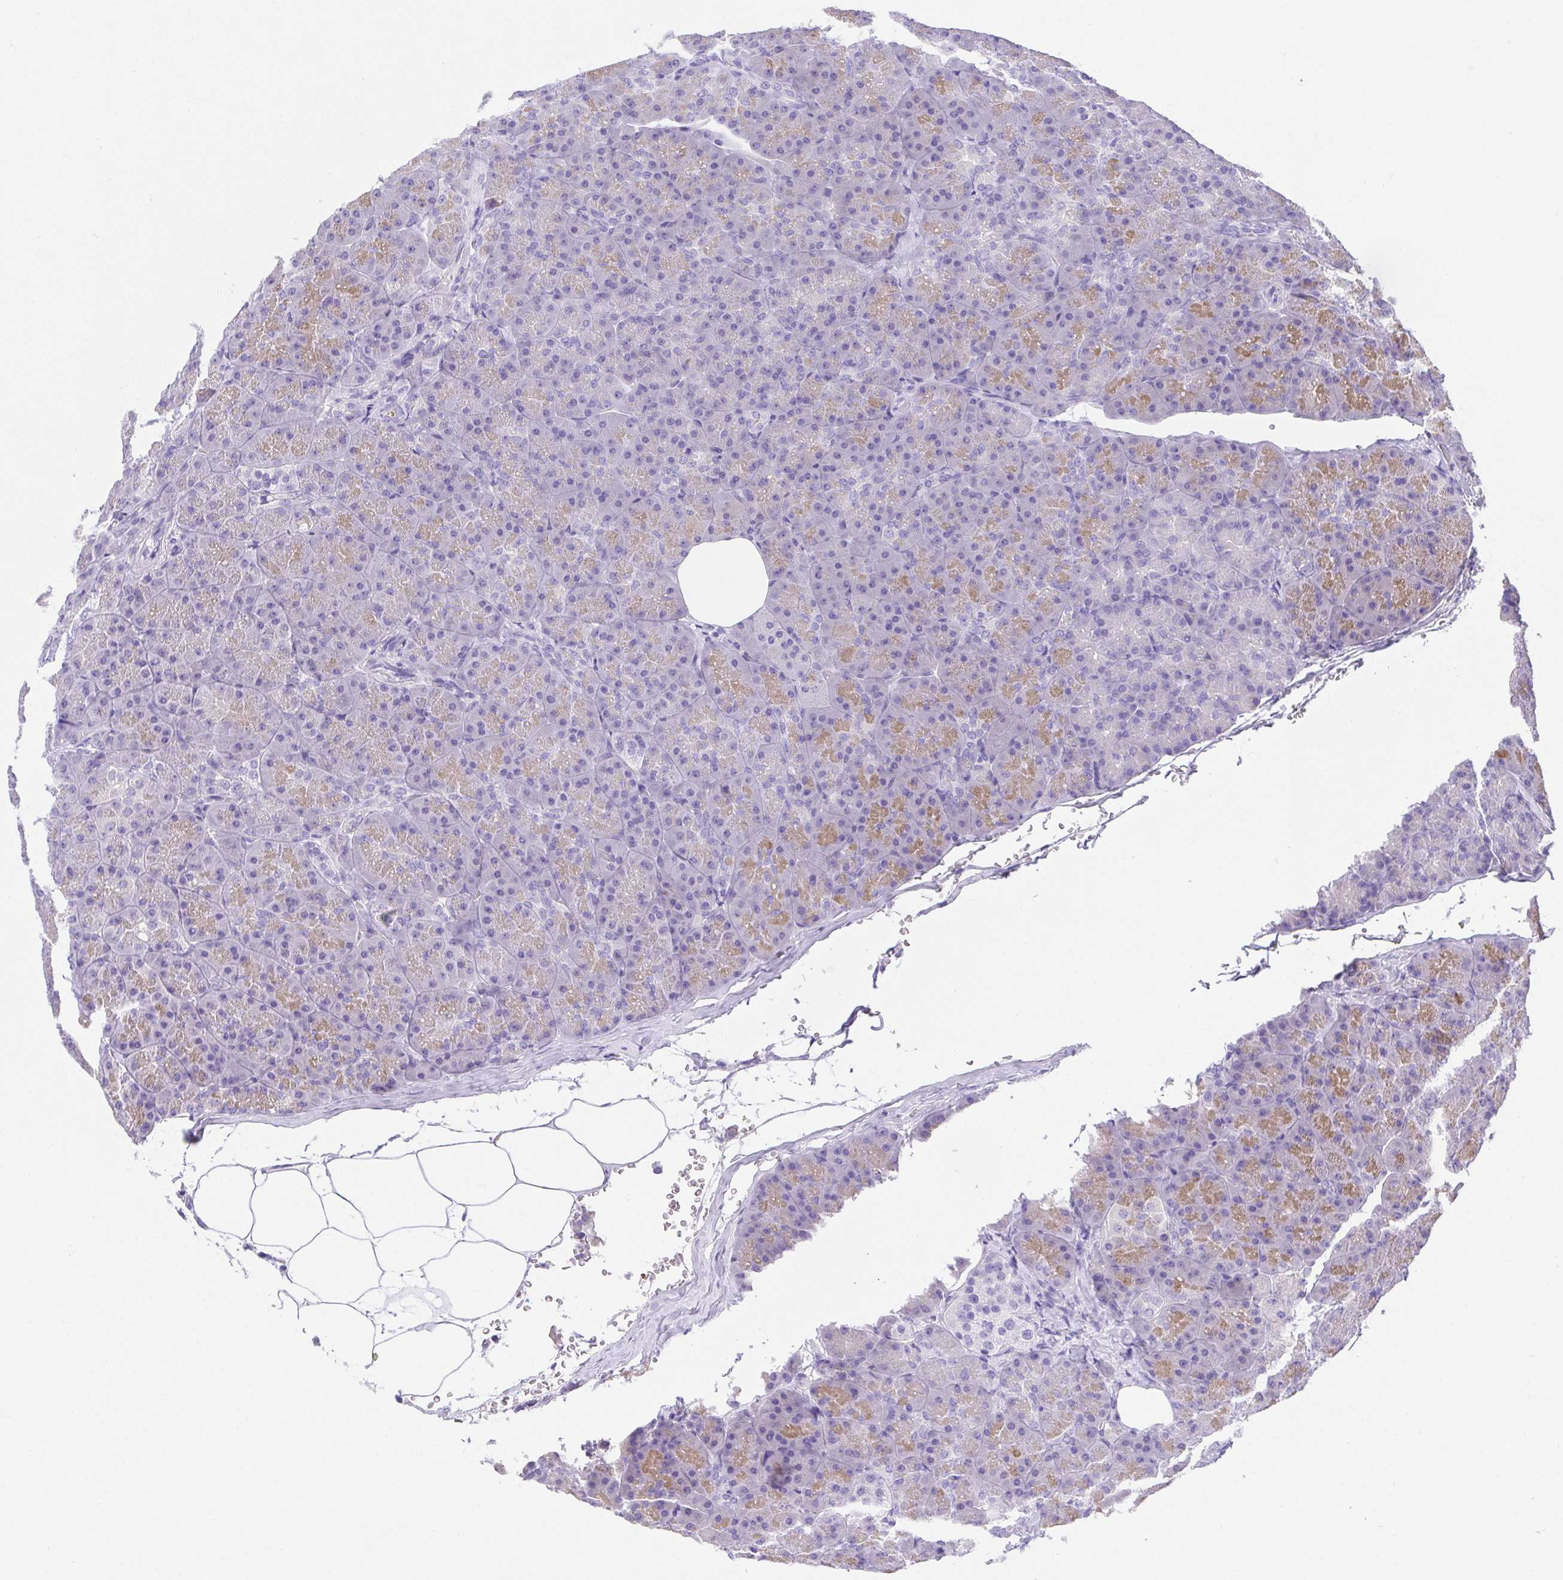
{"staining": {"intensity": "moderate", "quantity": "25%-75%", "location": "cytoplasmic/membranous"}, "tissue": "pancreas", "cell_type": "Exocrine glandular cells", "image_type": "normal", "snomed": [{"axis": "morphology", "description": "Normal tissue, NOS"}, {"axis": "topography", "description": "Pancreas"}], "caption": "IHC image of unremarkable pancreas: pancreas stained using immunohistochemistry reveals medium levels of moderate protein expression localized specifically in the cytoplasmic/membranous of exocrine glandular cells, appearing as a cytoplasmic/membranous brown color.", "gene": "SPATA4", "patient": {"sex": "male", "age": 57}}